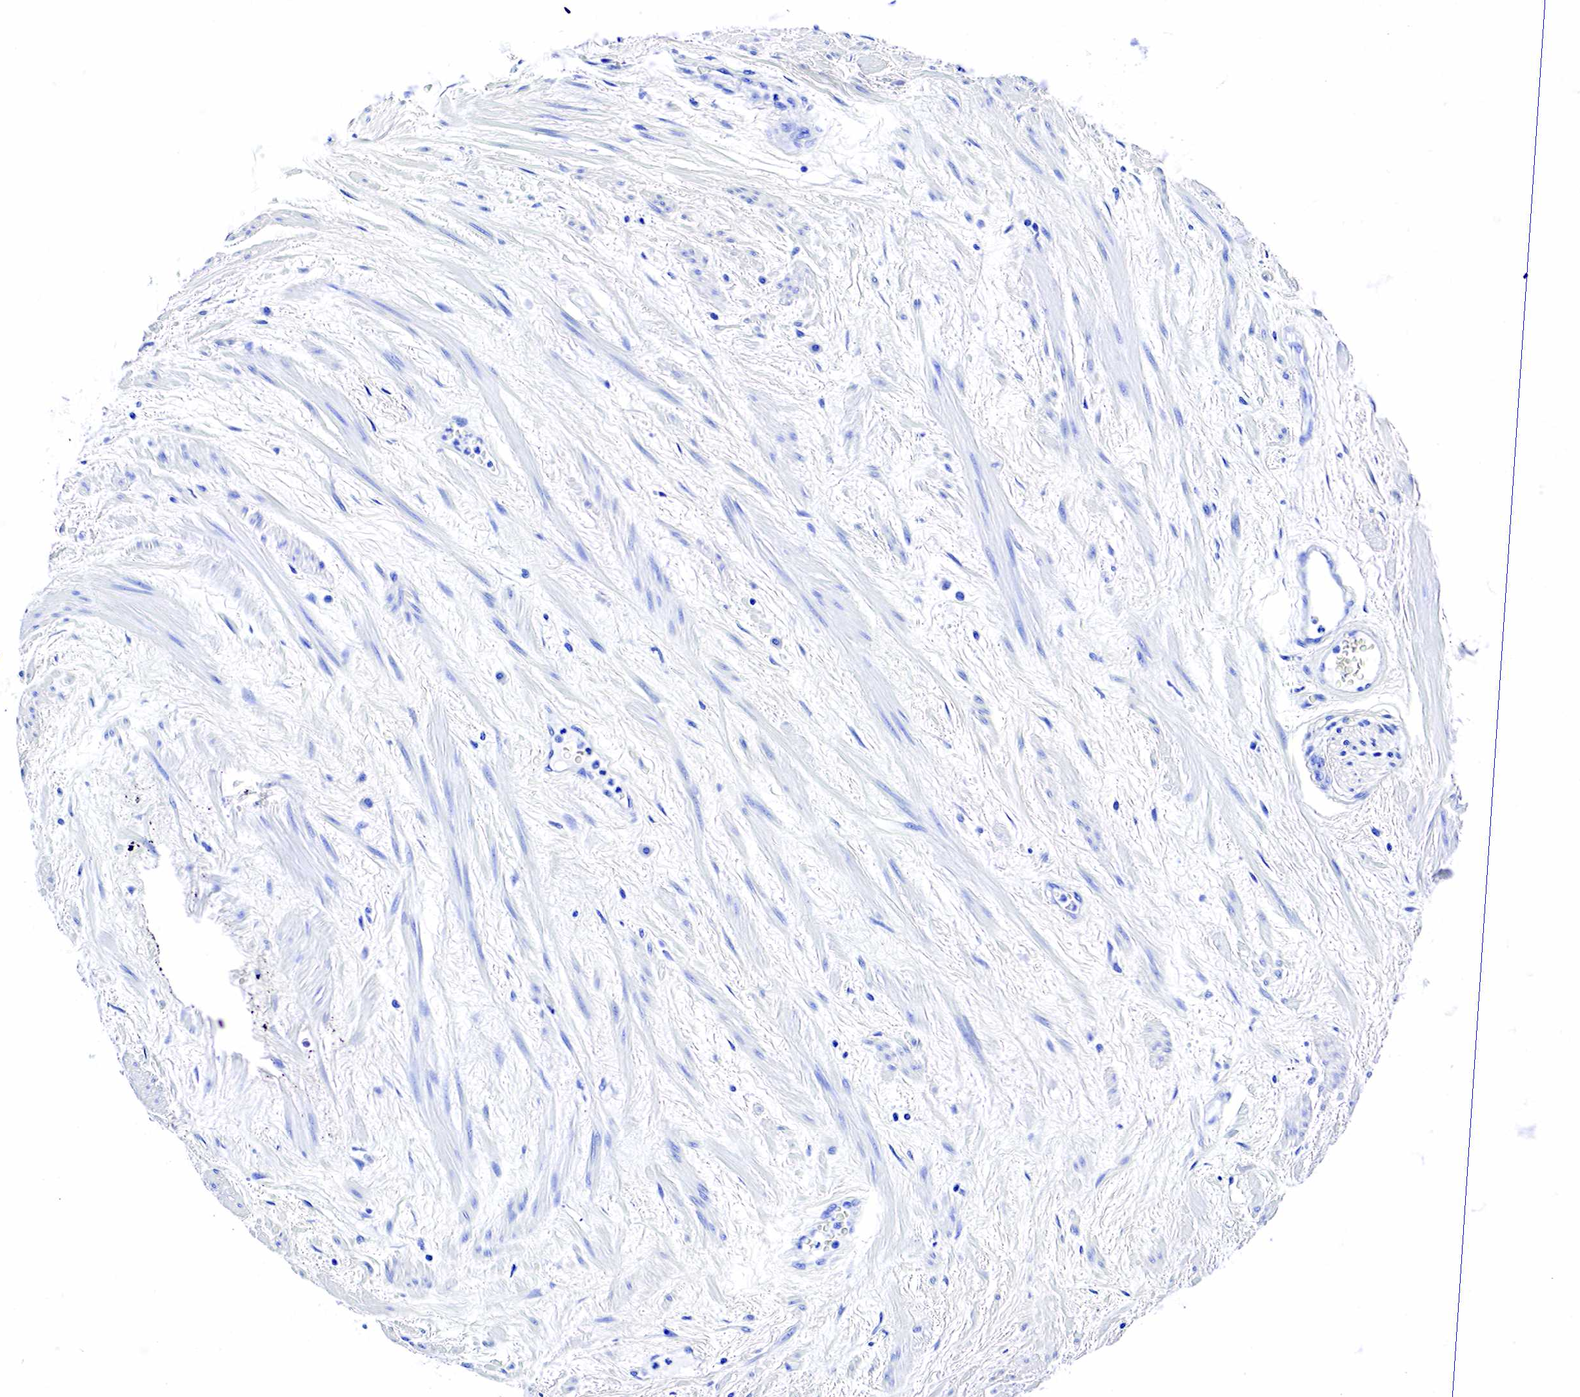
{"staining": {"intensity": "negative", "quantity": "none", "location": "none"}, "tissue": "prostate cancer", "cell_type": "Tumor cells", "image_type": "cancer", "snomed": [{"axis": "morphology", "description": "Adenocarcinoma, High grade"}, {"axis": "topography", "description": "Prostate"}], "caption": "Immunohistochemistry histopathology image of human prostate adenocarcinoma (high-grade) stained for a protein (brown), which shows no positivity in tumor cells.", "gene": "GAST", "patient": {"sex": "male", "age": 56}}